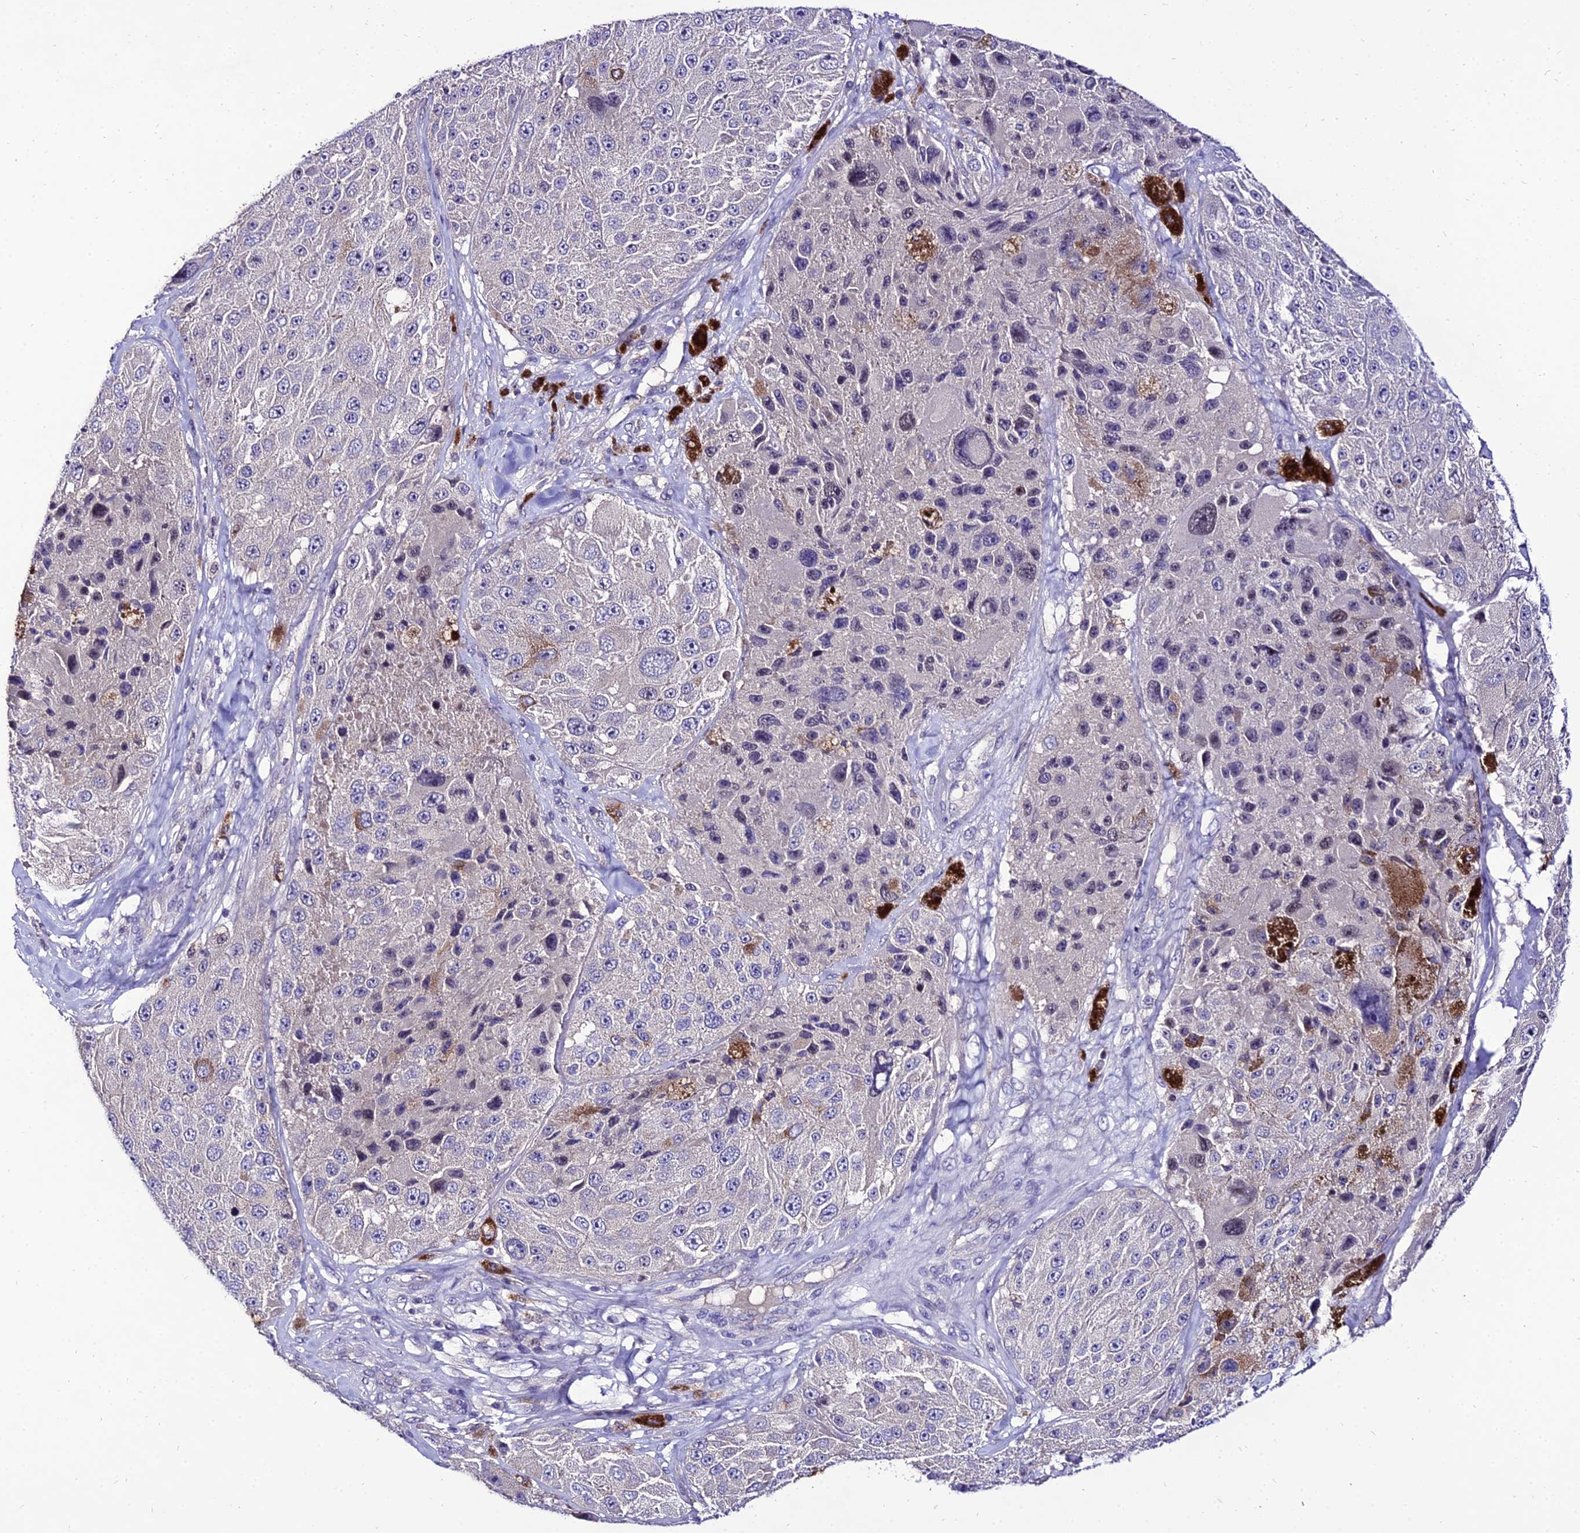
{"staining": {"intensity": "negative", "quantity": "none", "location": "none"}, "tissue": "melanoma", "cell_type": "Tumor cells", "image_type": "cancer", "snomed": [{"axis": "morphology", "description": "Malignant melanoma, Metastatic site"}, {"axis": "topography", "description": "Lymph node"}], "caption": "Tumor cells are negative for brown protein staining in malignant melanoma (metastatic site).", "gene": "SHQ1", "patient": {"sex": "male", "age": 62}}